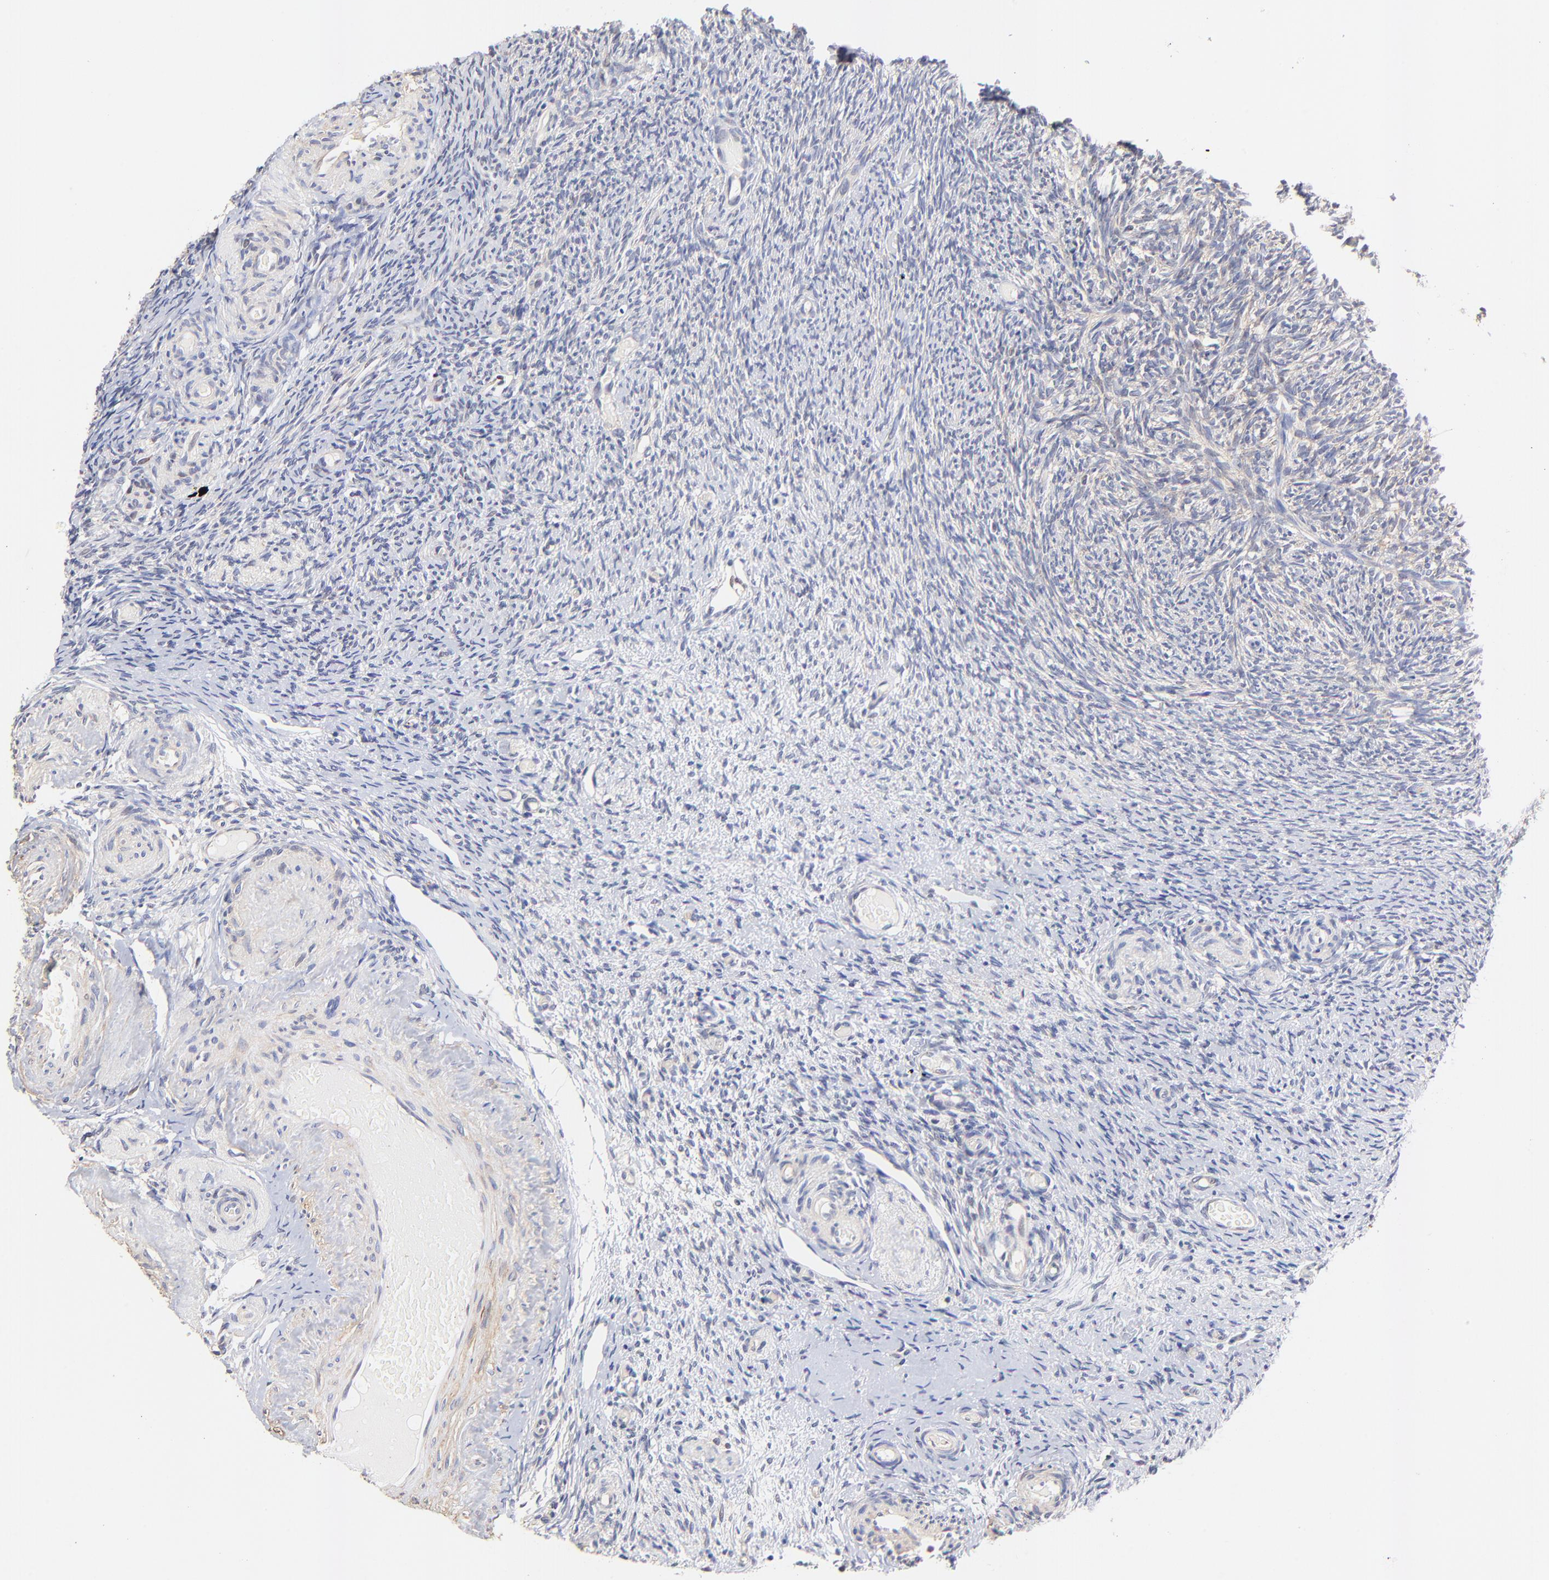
{"staining": {"intensity": "negative", "quantity": "none", "location": "none"}, "tissue": "ovary", "cell_type": "Follicle cells", "image_type": "normal", "snomed": [{"axis": "morphology", "description": "Normal tissue, NOS"}, {"axis": "topography", "description": "Ovary"}], "caption": "High power microscopy image of an immunohistochemistry micrograph of normal ovary, revealing no significant expression in follicle cells.", "gene": "BBOF1", "patient": {"sex": "female", "age": 60}}